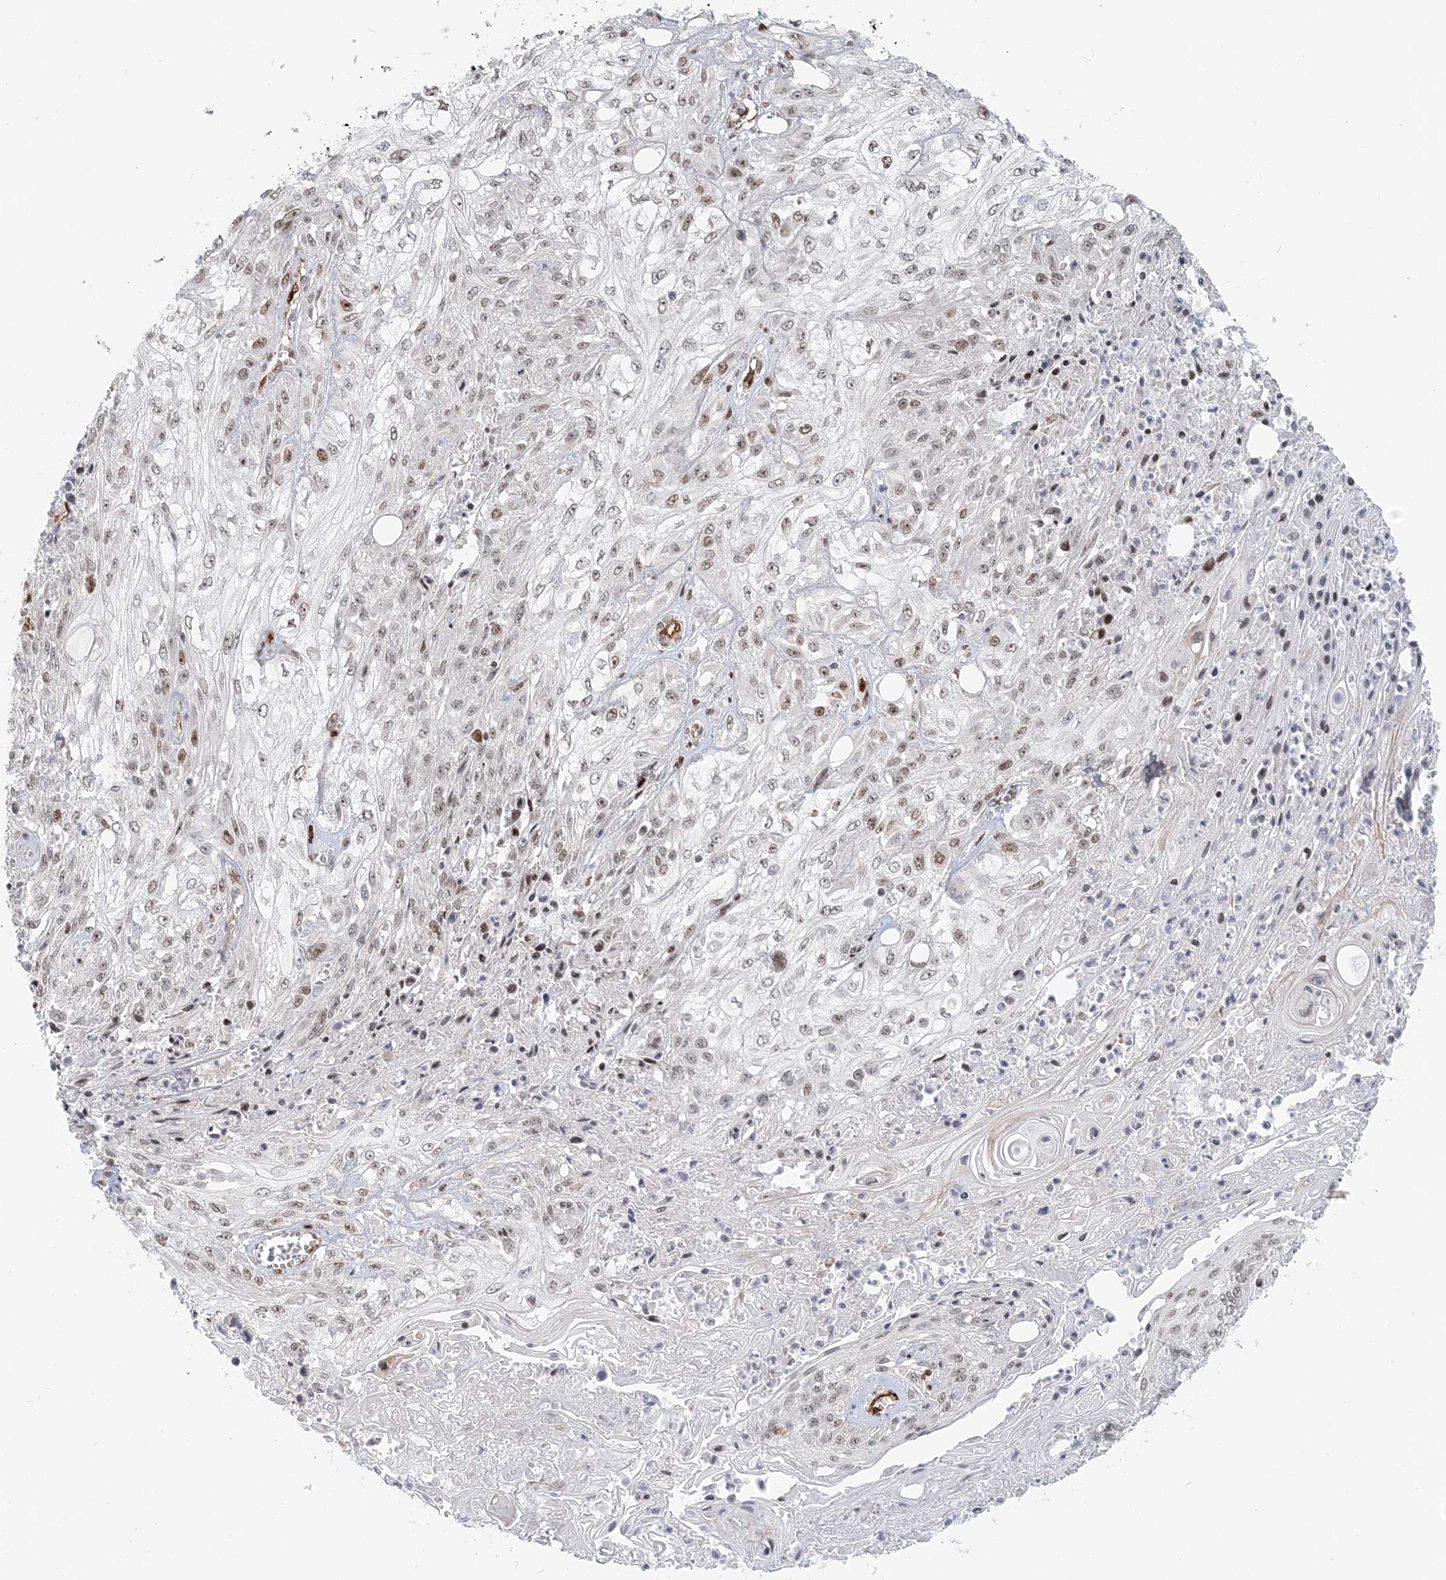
{"staining": {"intensity": "weak", "quantity": "25%-75%", "location": "nuclear"}, "tissue": "skin cancer", "cell_type": "Tumor cells", "image_type": "cancer", "snomed": [{"axis": "morphology", "description": "Squamous cell carcinoma, NOS"}, {"axis": "morphology", "description": "Squamous cell carcinoma, metastatic, NOS"}, {"axis": "topography", "description": "Skin"}, {"axis": "topography", "description": "Lymph node"}], "caption": "Tumor cells display weak nuclear positivity in approximately 25%-75% of cells in skin cancer.", "gene": "BAZ1B", "patient": {"sex": "male", "age": 75}}